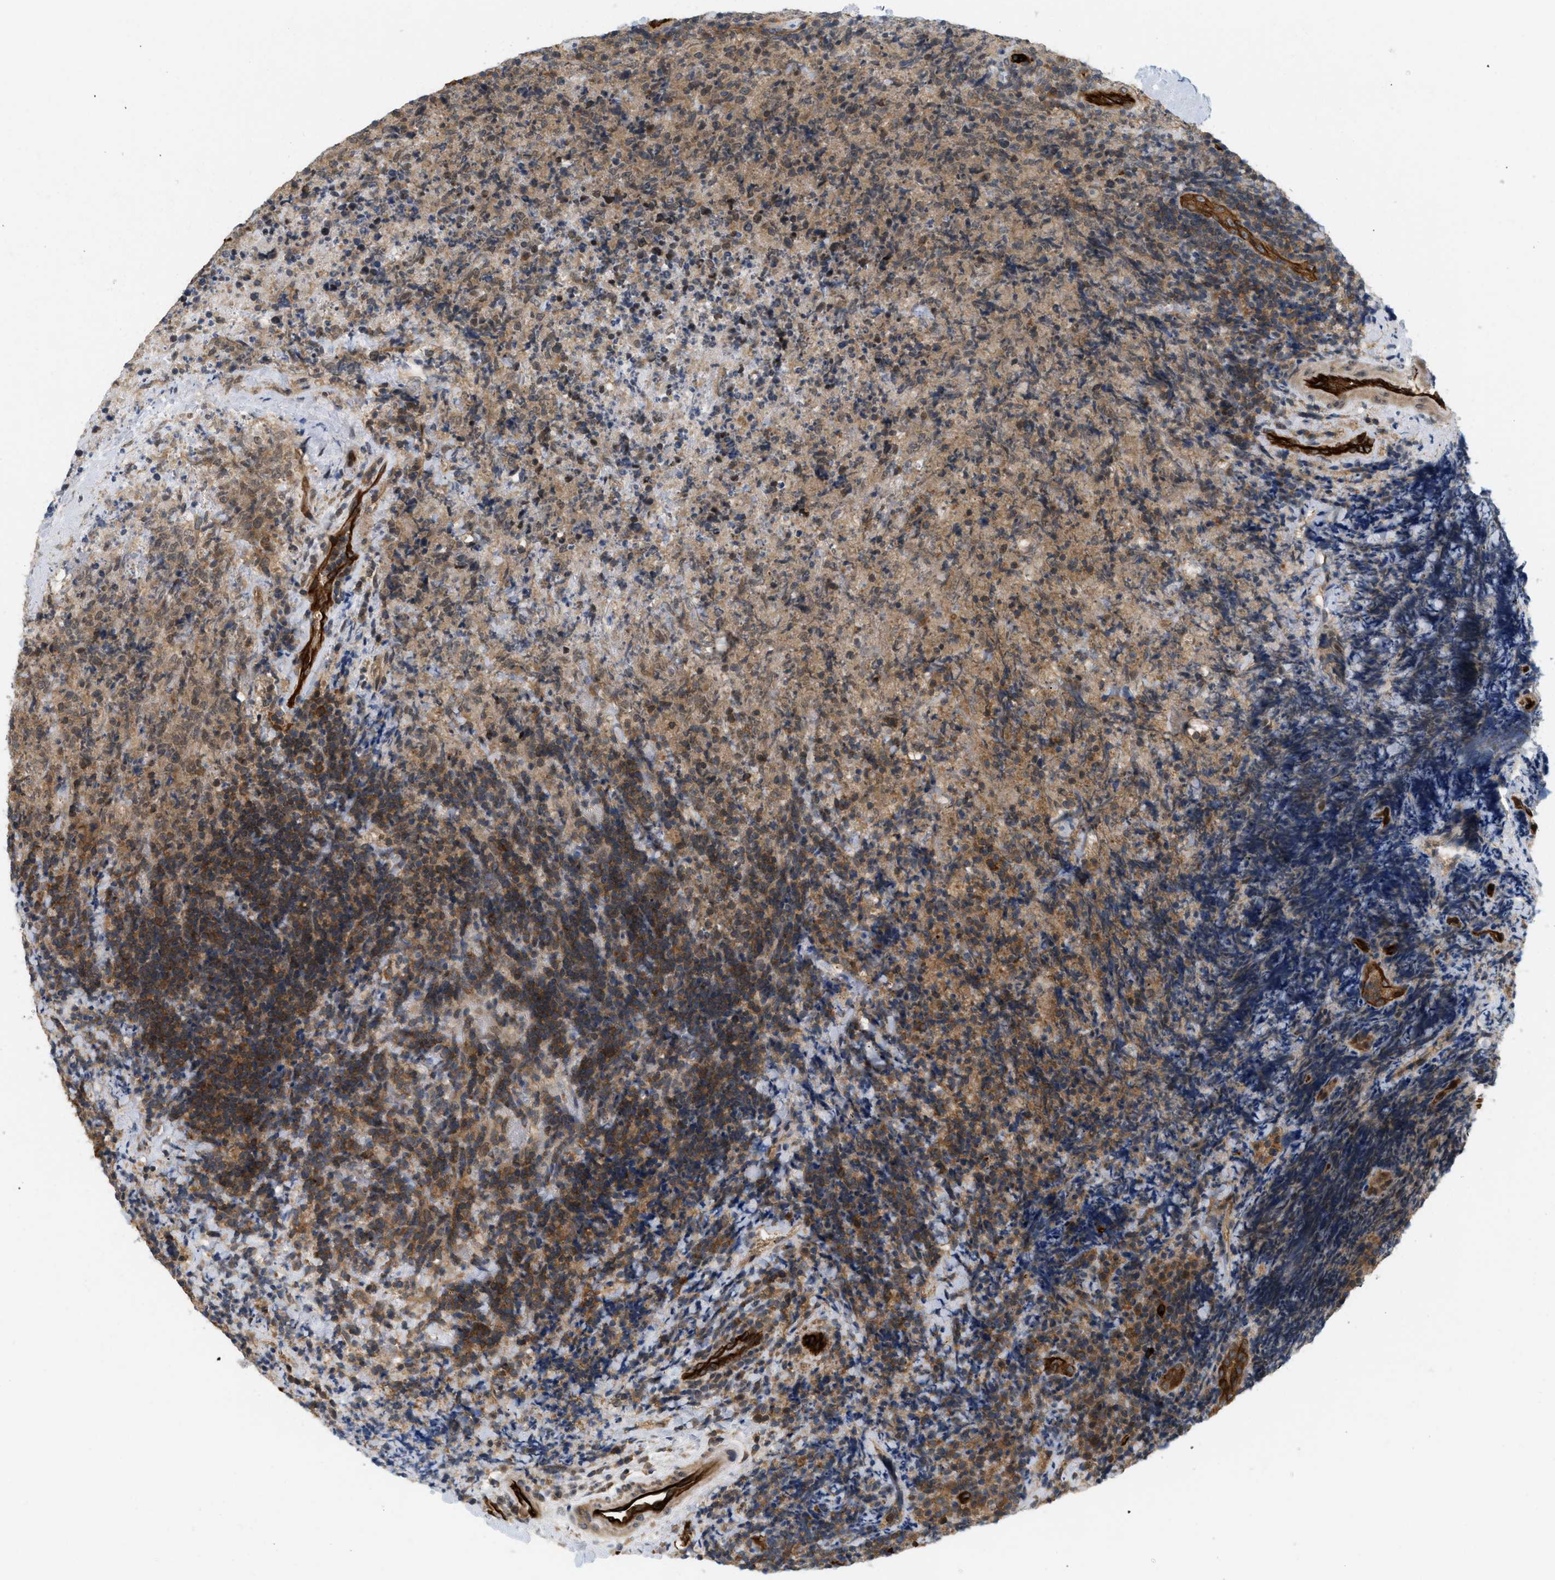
{"staining": {"intensity": "moderate", "quantity": ">75%", "location": "cytoplasmic/membranous"}, "tissue": "lymphoma", "cell_type": "Tumor cells", "image_type": "cancer", "snomed": [{"axis": "morphology", "description": "Malignant lymphoma, non-Hodgkin's type, High grade"}, {"axis": "topography", "description": "Tonsil"}], "caption": "The micrograph demonstrates a brown stain indicating the presence of a protein in the cytoplasmic/membranous of tumor cells in malignant lymphoma, non-Hodgkin's type (high-grade).", "gene": "PALMD", "patient": {"sex": "female", "age": 36}}